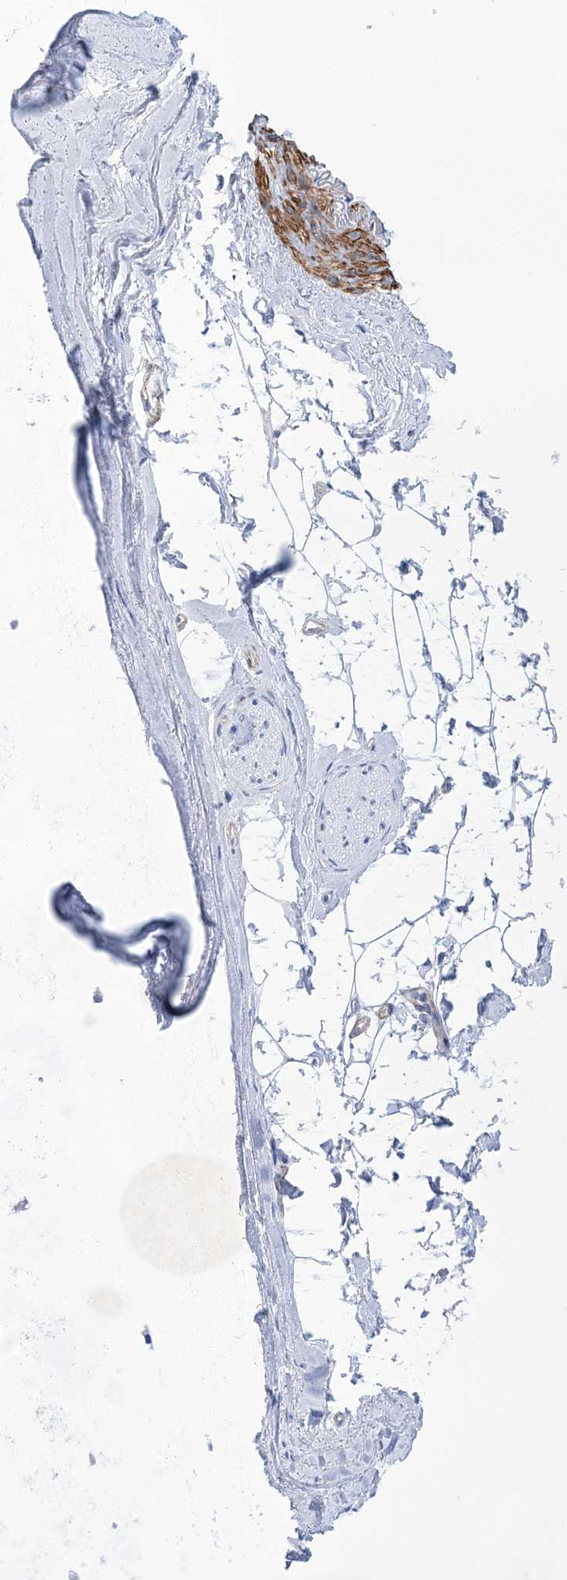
{"staining": {"intensity": "negative", "quantity": "none", "location": "none"}, "tissue": "adipose tissue", "cell_type": "Adipocytes", "image_type": "normal", "snomed": [{"axis": "morphology", "description": "Normal tissue, NOS"}, {"axis": "topography", "description": "Cartilage tissue"}, {"axis": "topography", "description": "Bronchus"}], "caption": "Immunohistochemistry of normal human adipose tissue reveals no positivity in adipocytes.", "gene": "WDR74", "patient": {"sex": "female", "age": 73}}